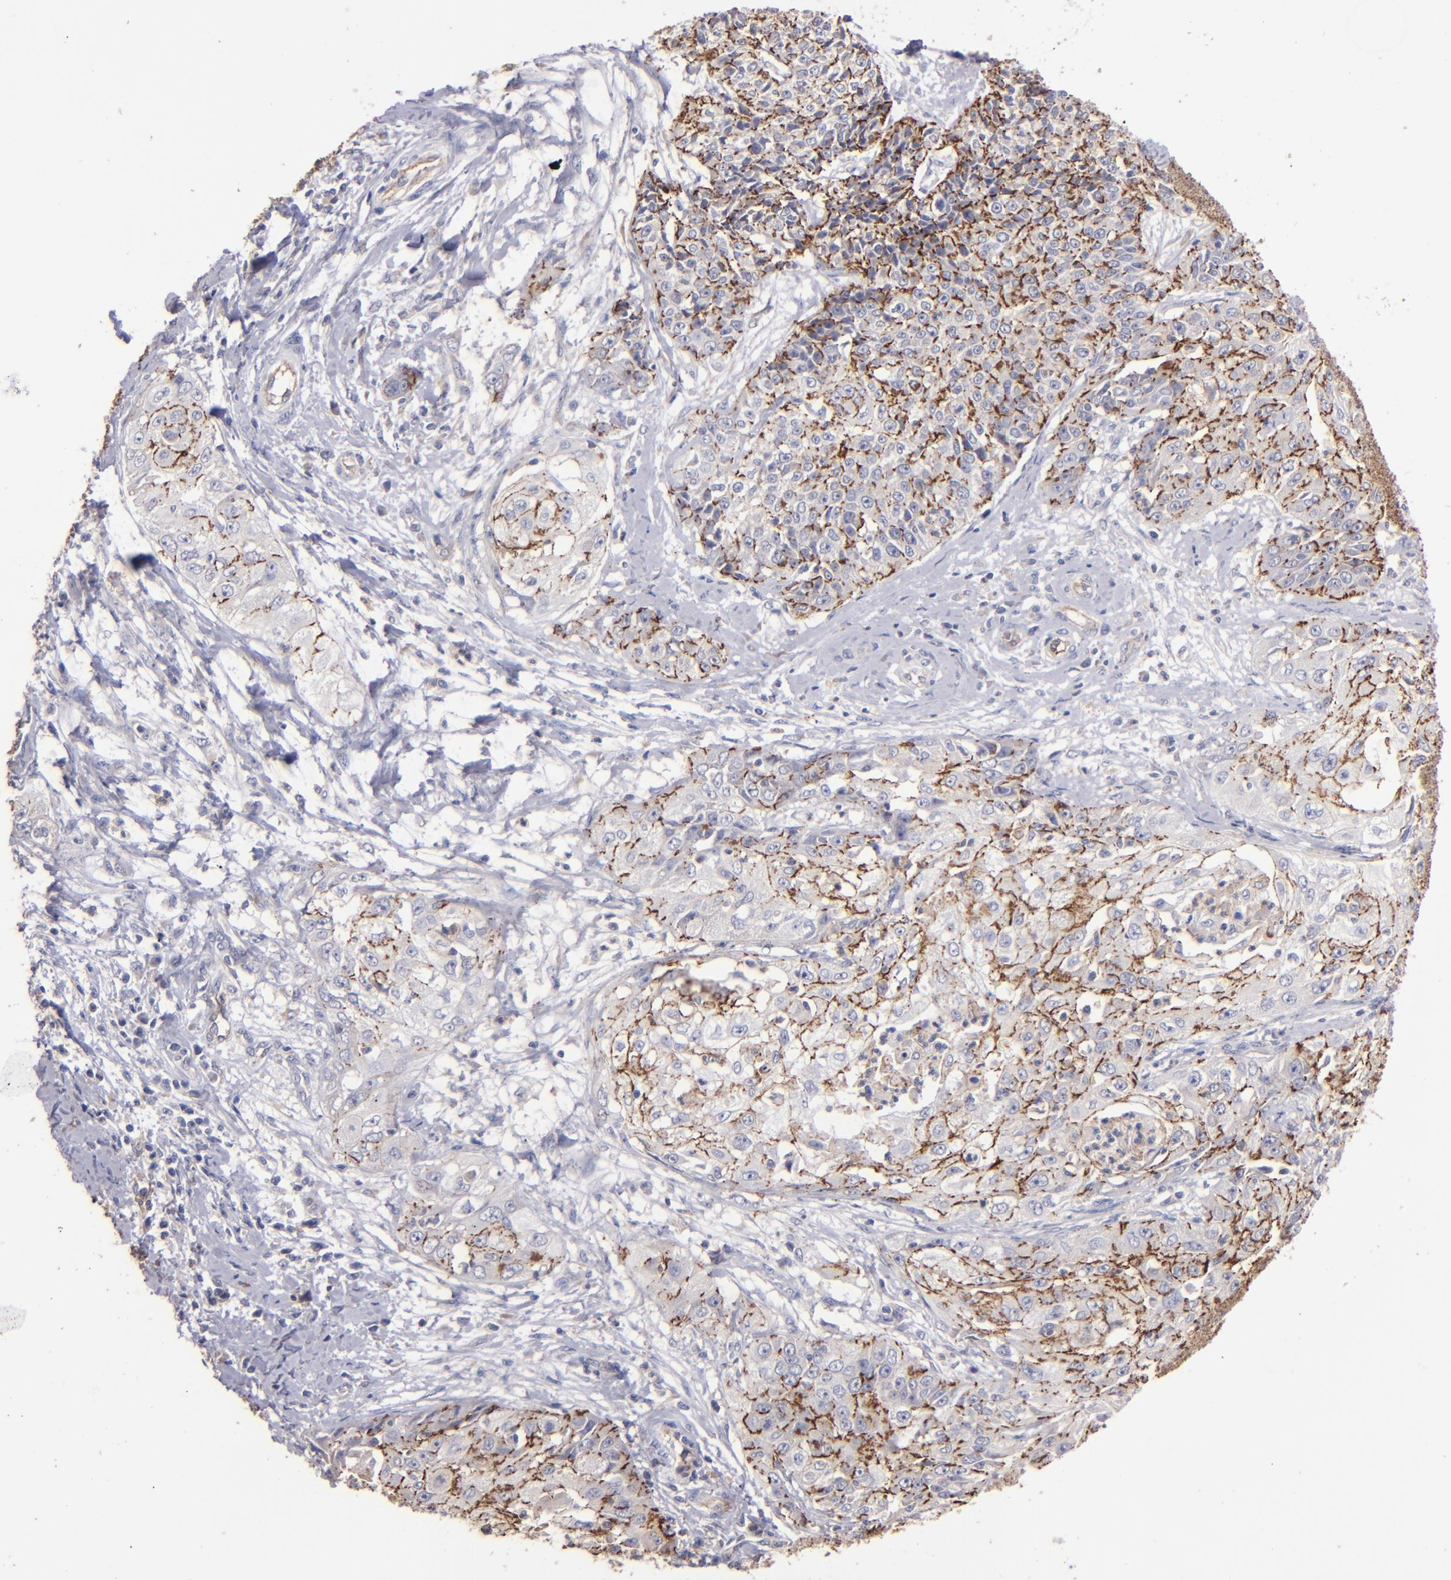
{"staining": {"intensity": "moderate", "quantity": "25%-75%", "location": "cytoplasmic/membranous"}, "tissue": "cervical cancer", "cell_type": "Tumor cells", "image_type": "cancer", "snomed": [{"axis": "morphology", "description": "Squamous cell carcinoma, NOS"}, {"axis": "topography", "description": "Cervix"}], "caption": "The histopathology image demonstrates immunohistochemical staining of squamous cell carcinoma (cervical). There is moderate cytoplasmic/membranous positivity is present in about 25%-75% of tumor cells.", "gene": "CLDN5", "patient": {"sex": "female", "age": 64}}